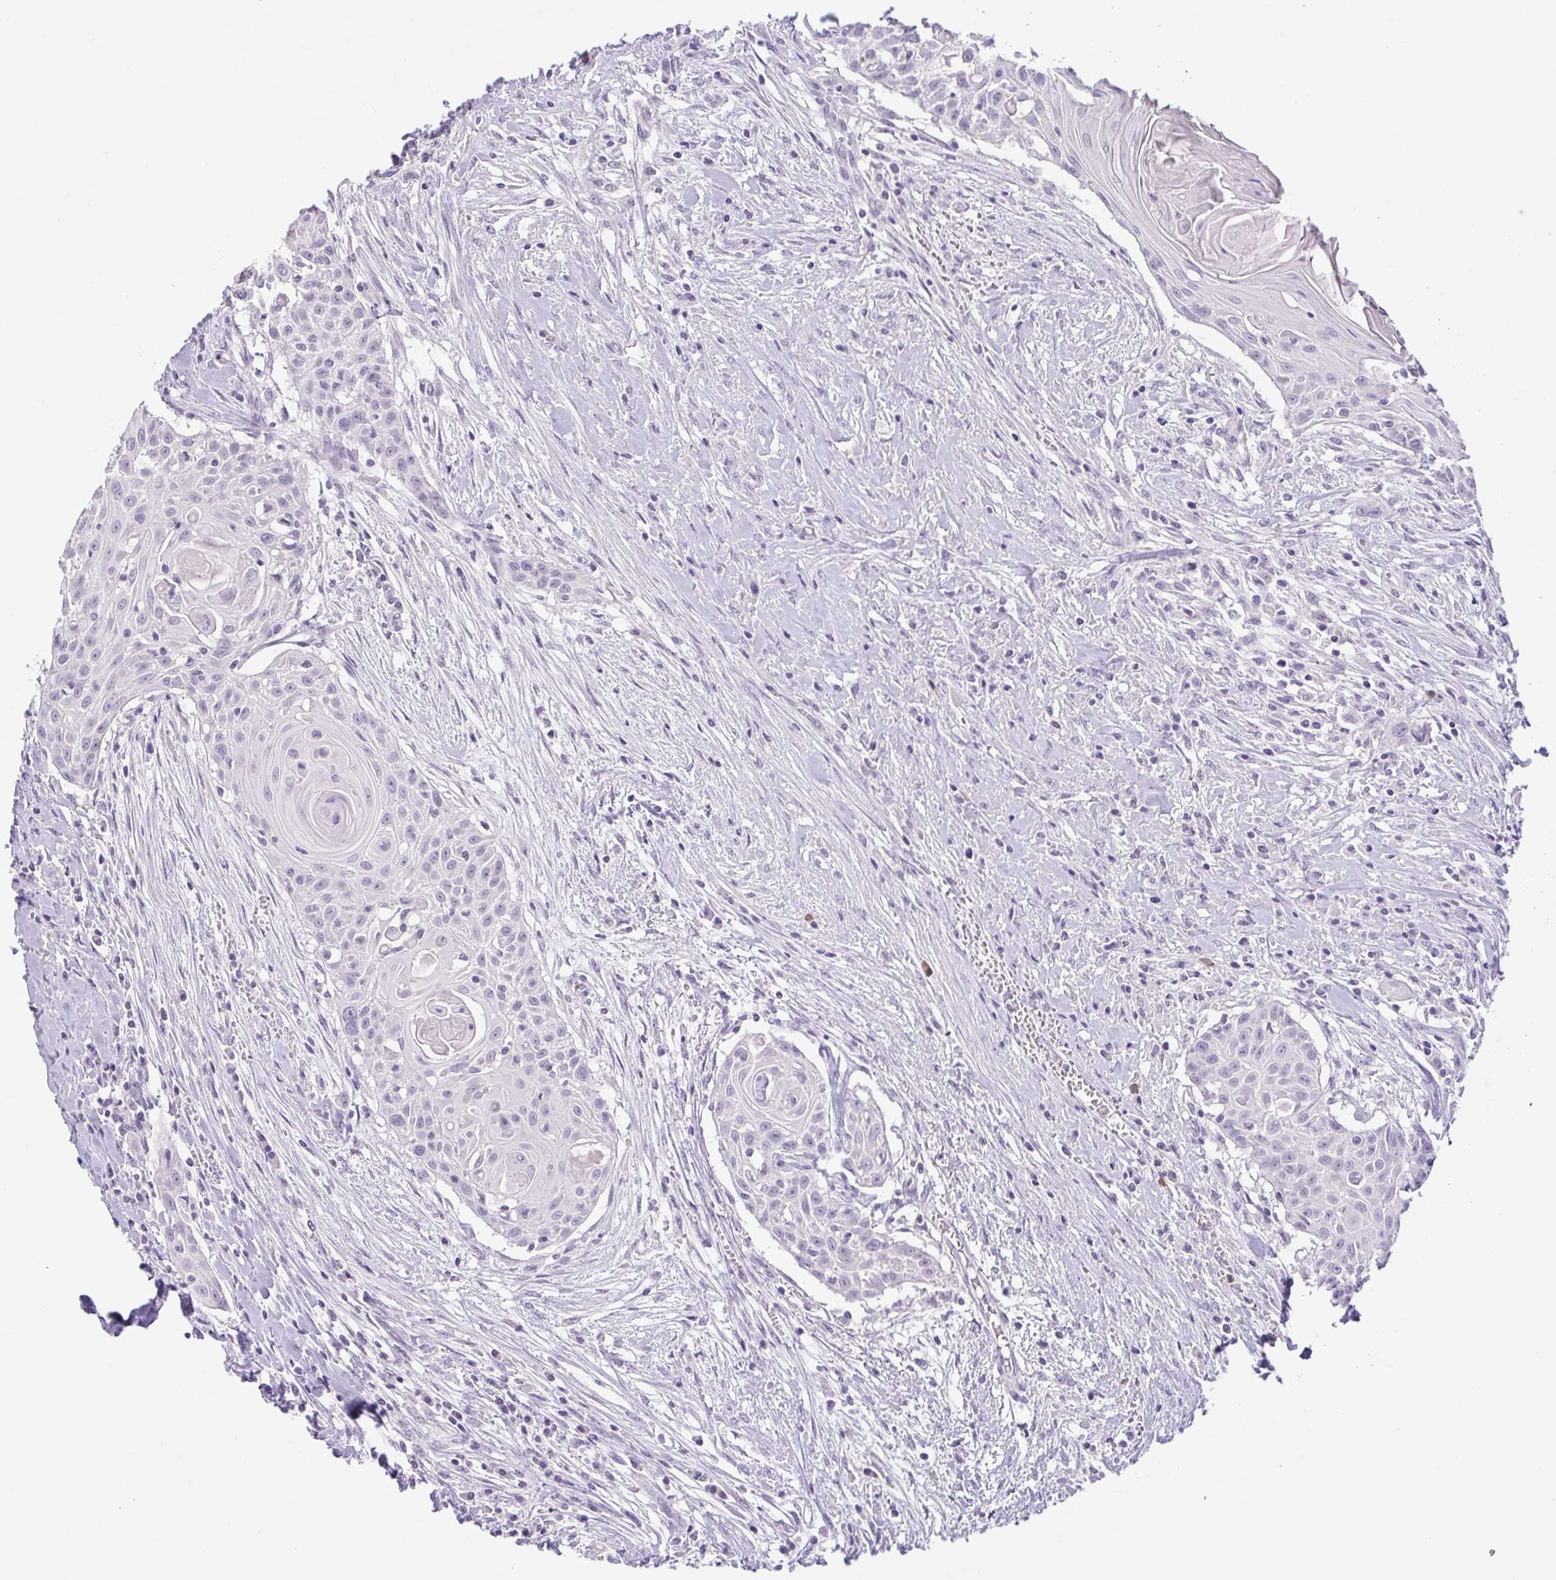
{"staining": {"intensity": "negative", "quantity": "none", "location": "none"}, "tissue": "head and neck cancer", "cell_type": "Tumor cells", "image_type": "cancer", "snomed": [{"axis": "morphology", "description": "Squamous cell carcinoma, NOS"}, {"axis": "topography", "description": "Lymph node"}, {"axis": "topography", "description": "Salivary gland"}, {"axis": "topography", "description": "Head-Neck"}], "caption": "Immunohistochemistry micrograph of head and neck cancer stained for a protein (brown), which reveals no staining in tumor cells. (Immunohistochemistry, brightfield microscopy, high magnification).", "gene": "CTSE", "patient": {"sex": "female", "age": 74}}